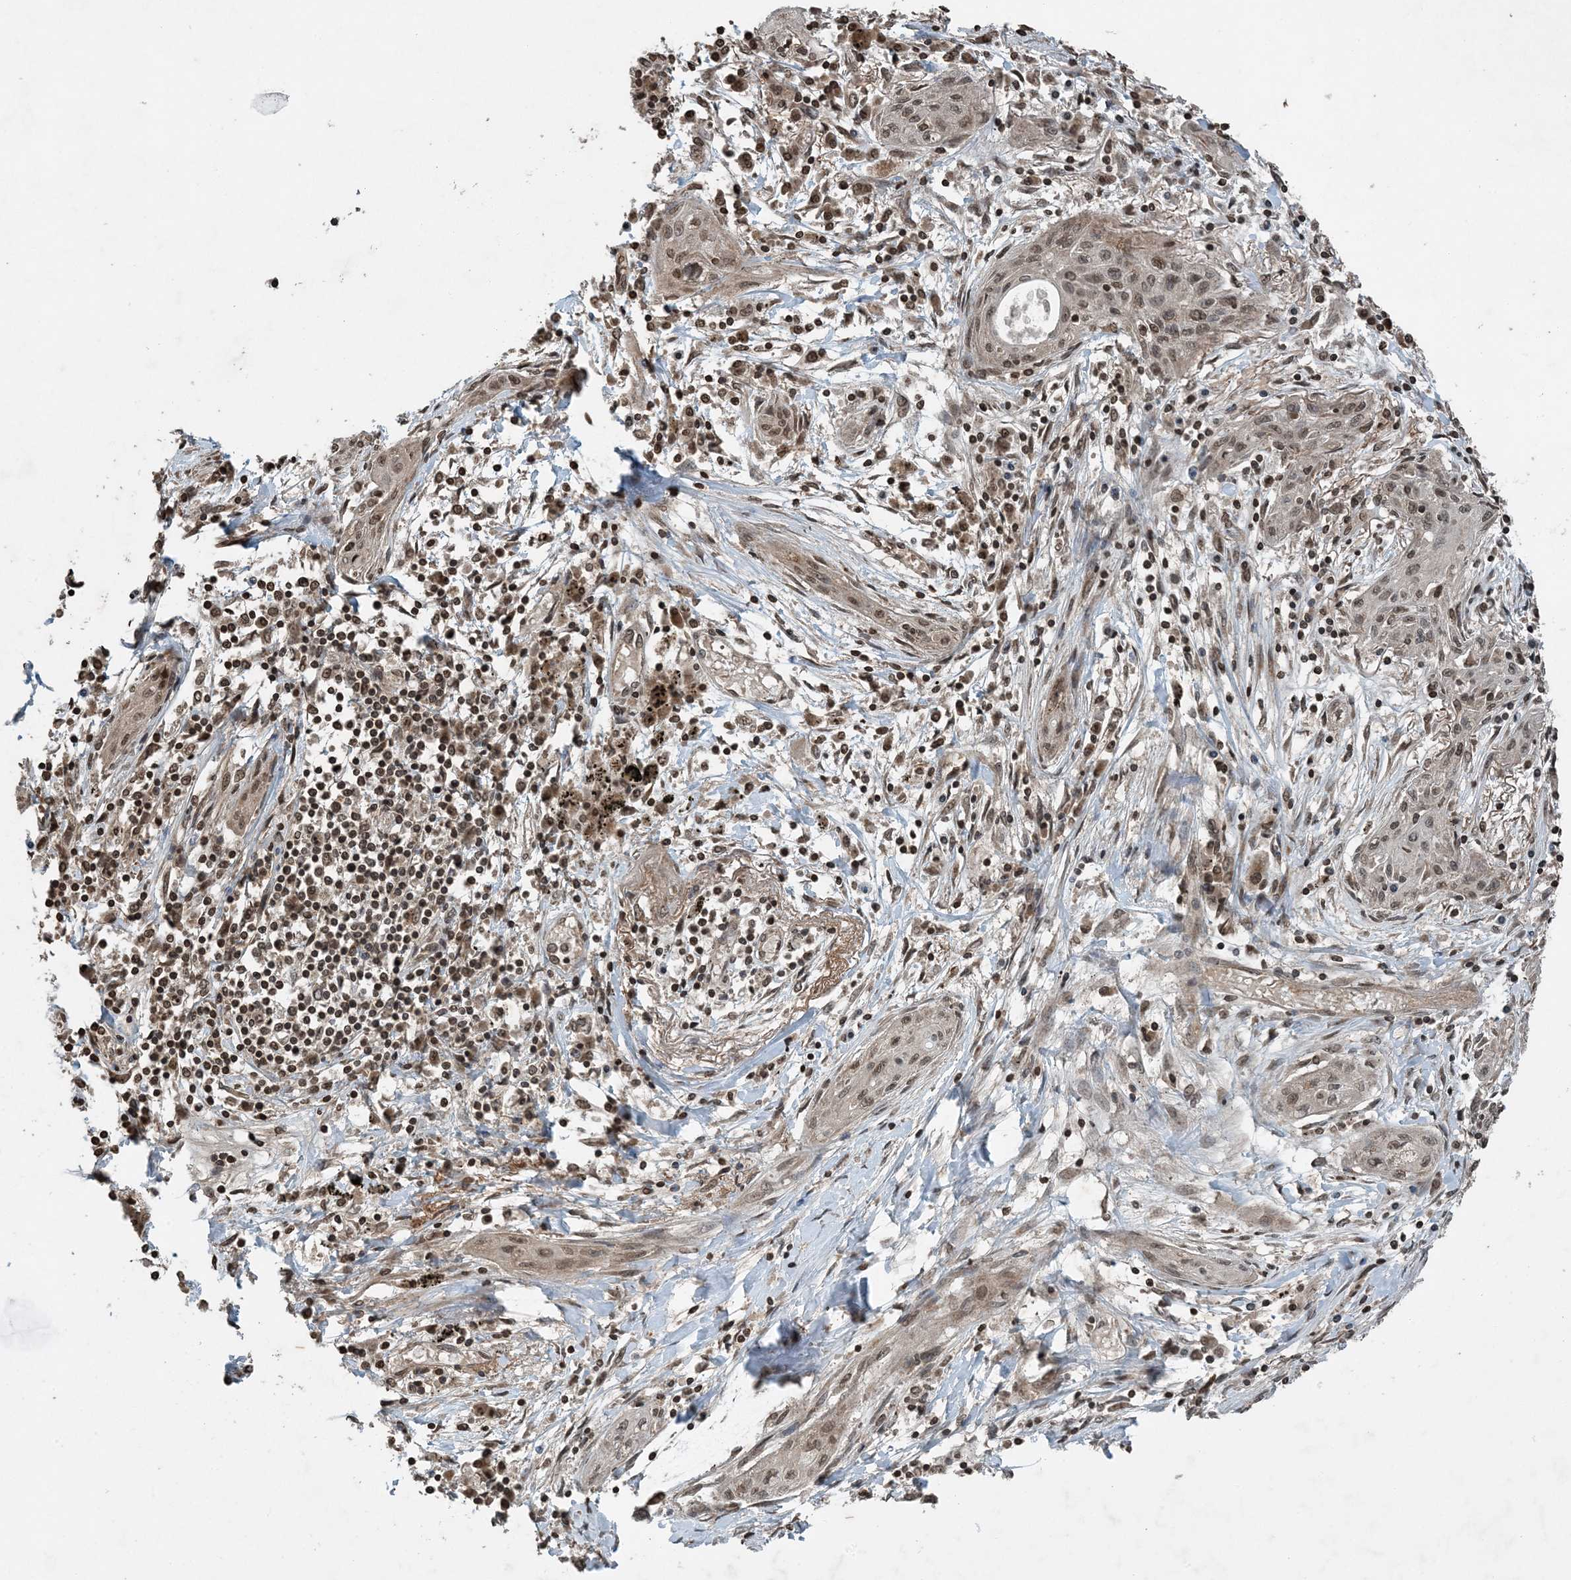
{"staining": {"intensity": "moderate", "quantity": ">75%", "location": "nuclear"}, "tissue": "lung cancer", "cell_type": "Tumor cells", "image_type": "cancer", "snomed": [{"axis": "morphology", "description": "Squamous cell carcinoma, NOS"}, {"axis": "topography", "description": "Lung"}], "caption": "IHC staining of lung squamous cell carcinoma, which displays medium levels of moderate nuclear positivity in approximately >75% of tumor cells indicating moderate nuclear protein expression. The staining was performed using DAB (brown) for protein detection and nuclei were counterstained in hematoxylin (blue).", "gene": "ZFAND2B", "patient": {"sex": "female", "age": 47}}